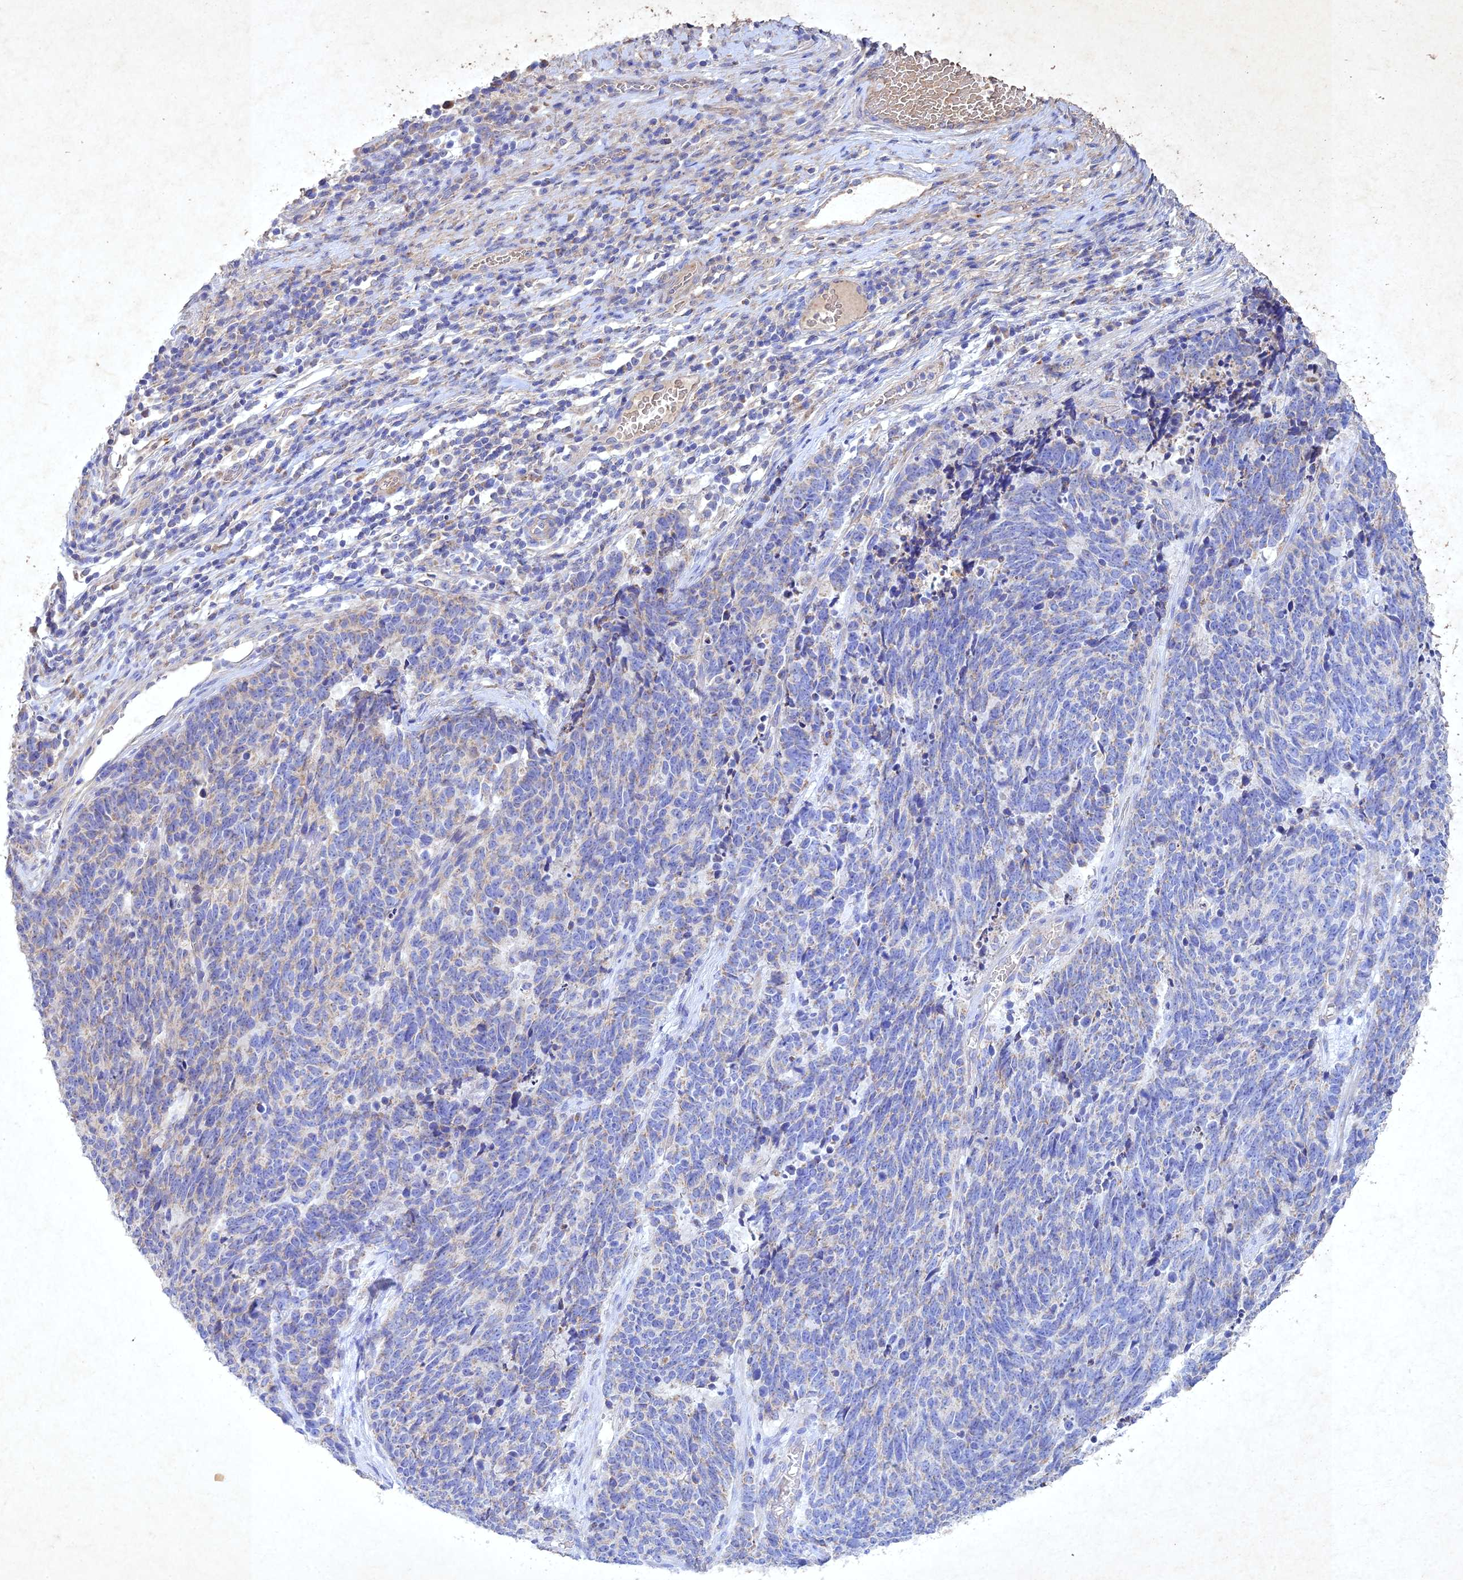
{"staining": {"intensity": "negative", "quantity": "none", "location": "none"}, "tissue": "cervical cancer", "cell_type": "Tumor cells", "image_type": "cancer", "snomed": [{"axis": "morphology", "description": "Squamous cell carcinoma, NOS"}, {"axis": "topography", "description": "Cervix"}], "caption": "Immunohistochemistry image of cervical cancer stained for a protein (brown), which demonstrates no staining in tumor cells.", "gene": "NDUFV1", "patient": {"sex": "female", "age": 29}}